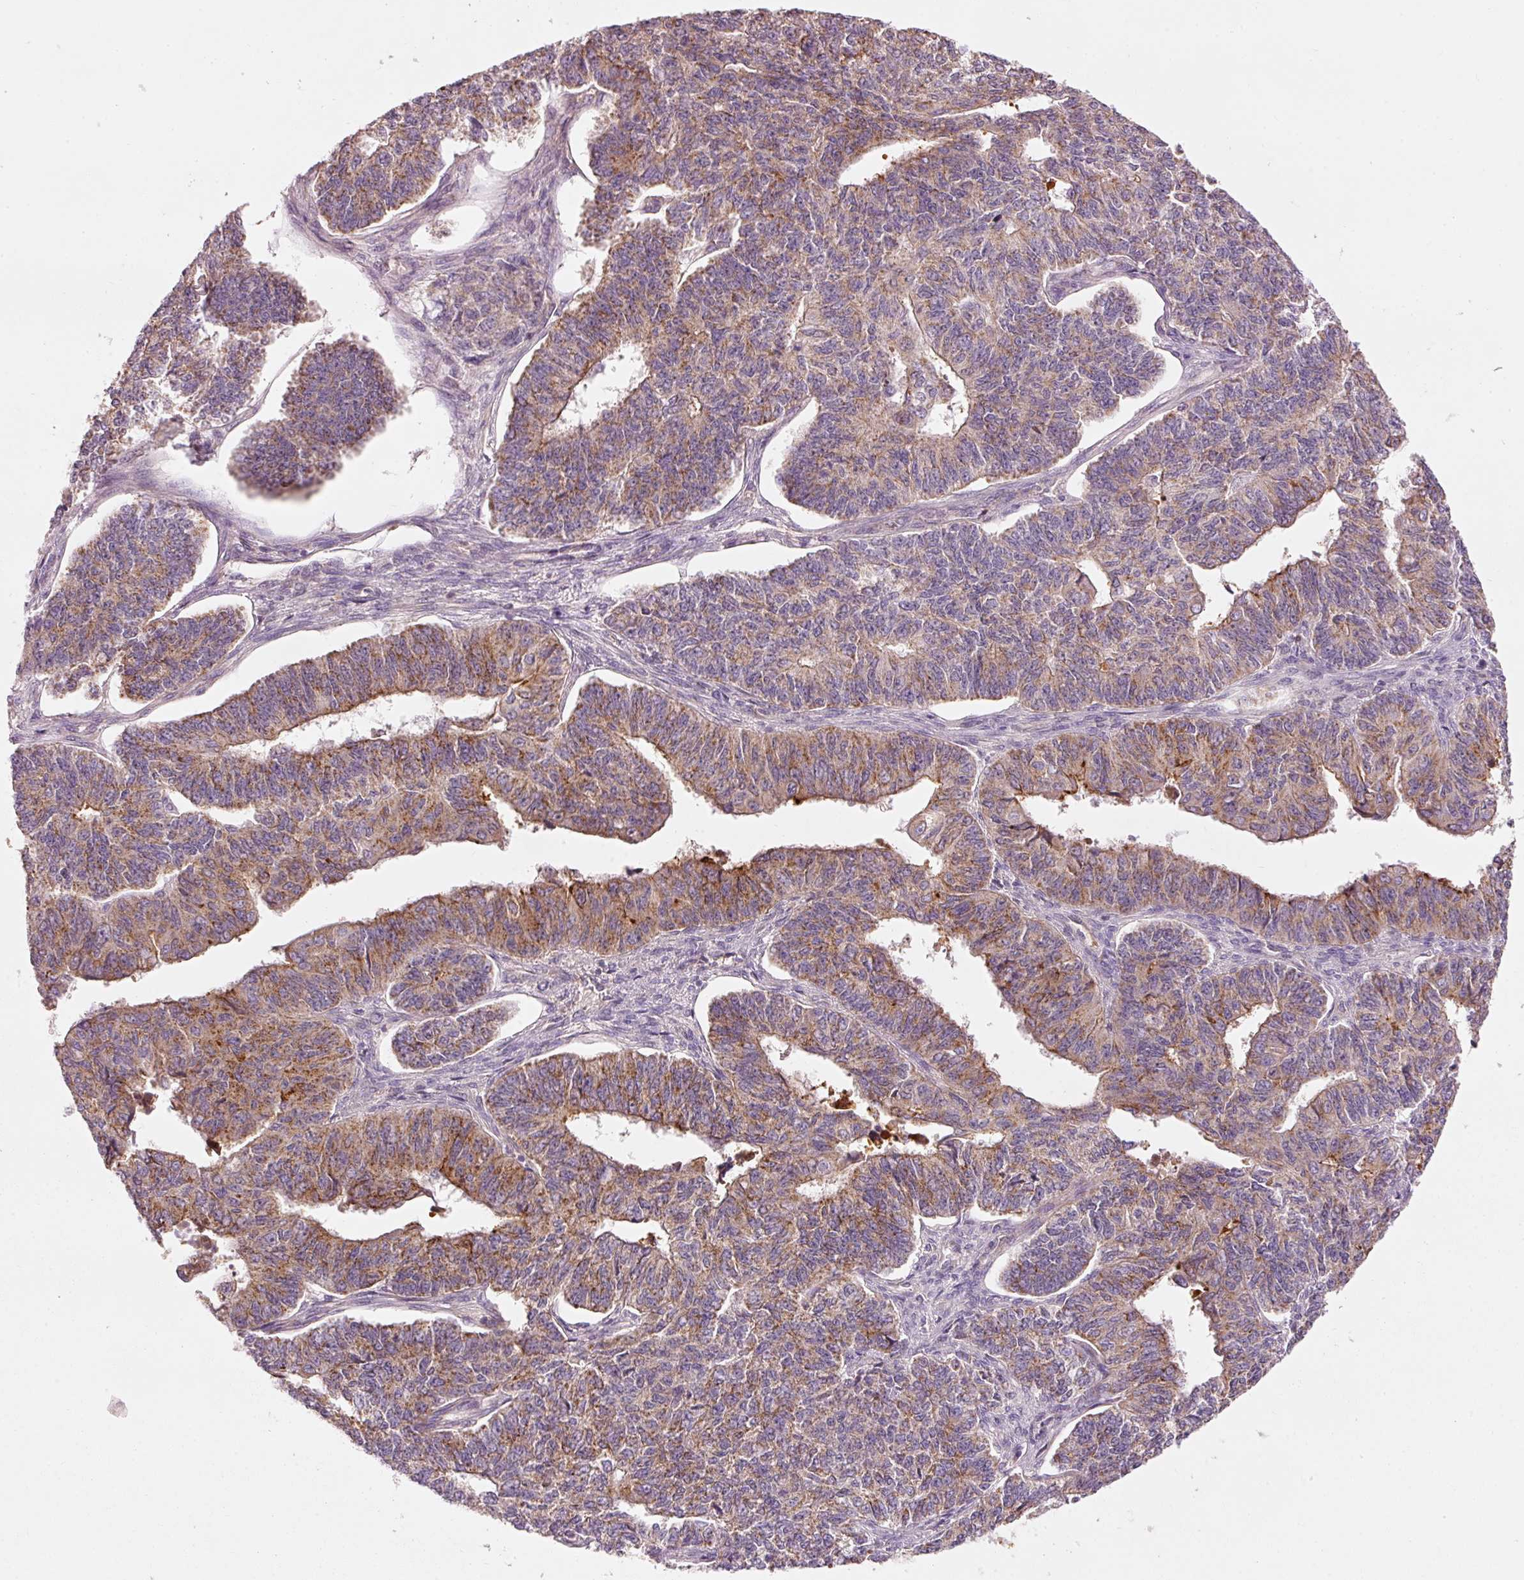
{"staining": {"intensity": "moderate", "quantity": ">75%", "location": "cytoplasmic/membranous"}, "tissue": "endometrial cancer", "cell_type": "Tumor cells", "image_type": "cancer", "snomed": [{"axis": "morphology", "description": "Adenocarcinoma, NOS"}, {"axis": "topography", "description": "Endometrium"}], "caption": "Immunohistochemical staining of human adenocarcinoma (endometrial) exhibits moderate cytoplasmic/membranous protein positivity in approximately >75% of tumor cells.", "gene": "KLHL21", "patient": {"sex": "female", "age": 32}}